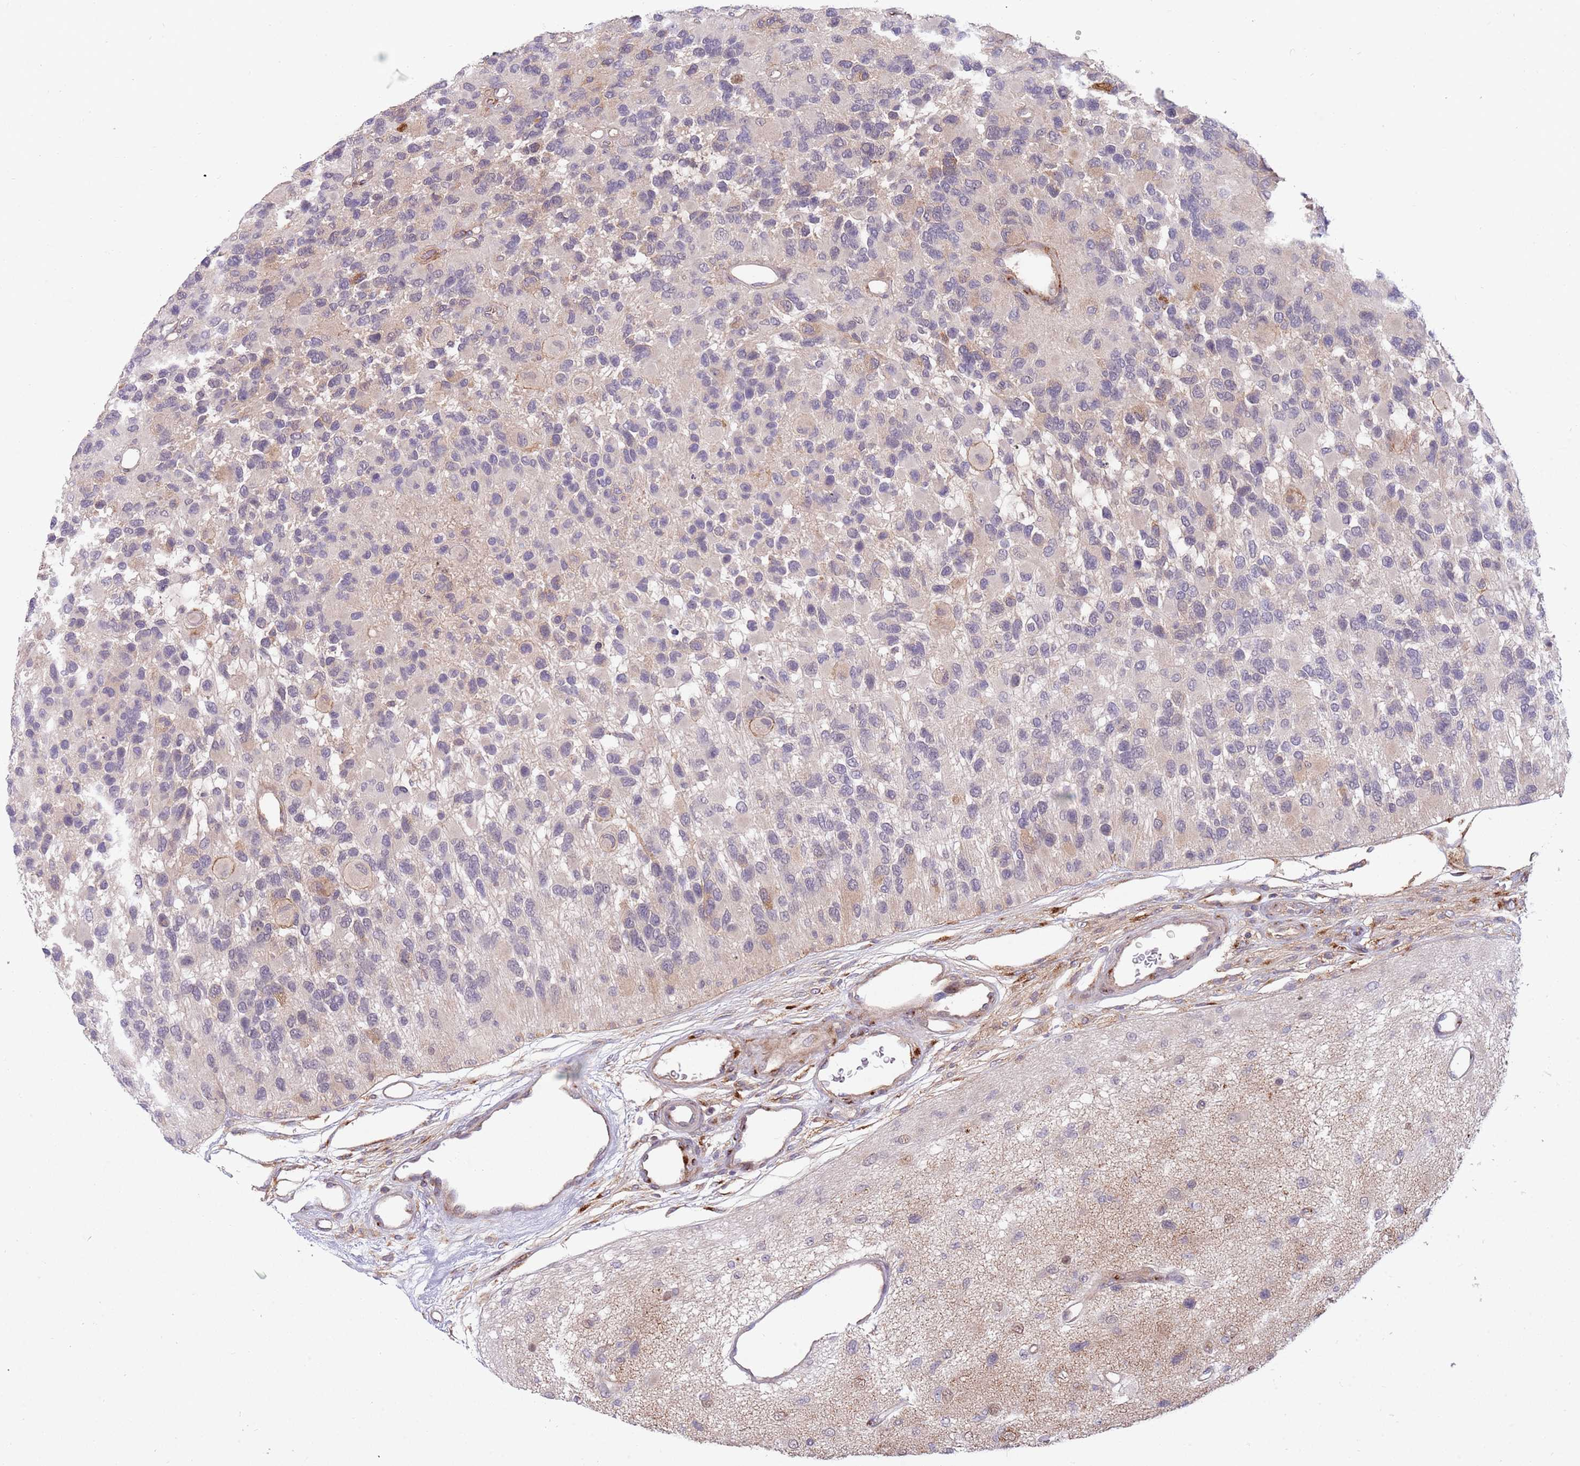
{"staining": {"intensity": "negative", "quantity": "none", "location": "none"}, "tissue": "glioma", "cell_type": "Tumor cells", "image_type": "cancer", "snomed": [{"axis": "morphology", "description": "Glioma, malignant, High grade"}, {"axis": "topography", "description": "Brain"}], "caption": "Malignant glioma (high-grade) was stained to show a protein in brown. There is no significant staining in tumor cells.", "gene": "BTBD7", "patient": {"sex": "male", "age": 77}}